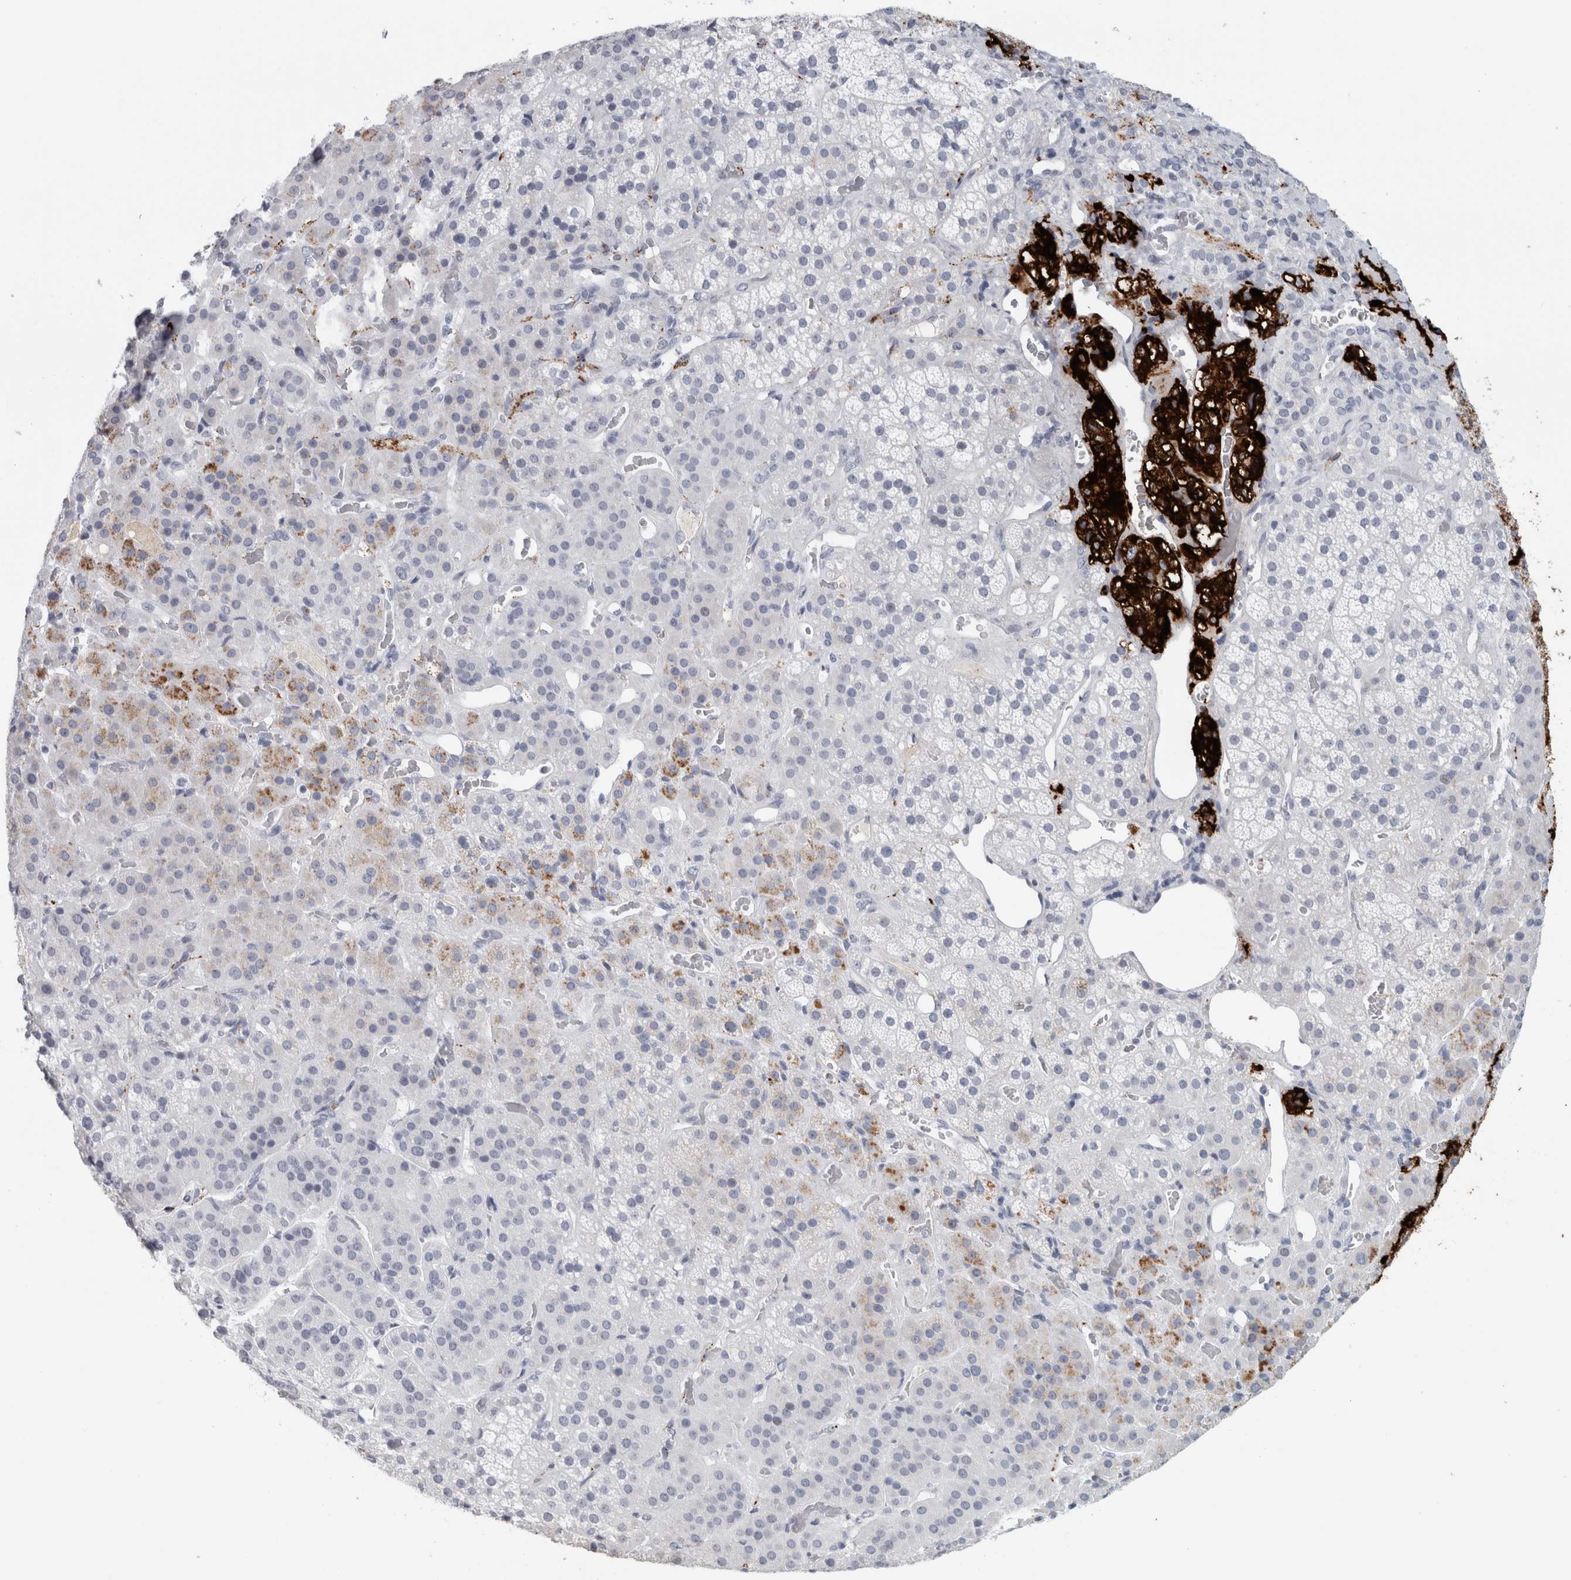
{"staining": {"intensity": "negative", "quantity": "none", "location": "none"}, "tissue": "adrenal gland", "cell_type": "Glandular cells", "image_type": "normal", "snomed": [{"axis": "morphology", "description": "Normal tissue, NOS"}, {"axis": "topography", "description": "Adrenal gland"}], "caption": "Immunohistochemistry (IHC) histopathology image of normal adrenal gland stained for a protein (brown), which exhibits no staining in glandular cells.", "gene": "CPE", "patient": {"sex": "male", "age": 57}}